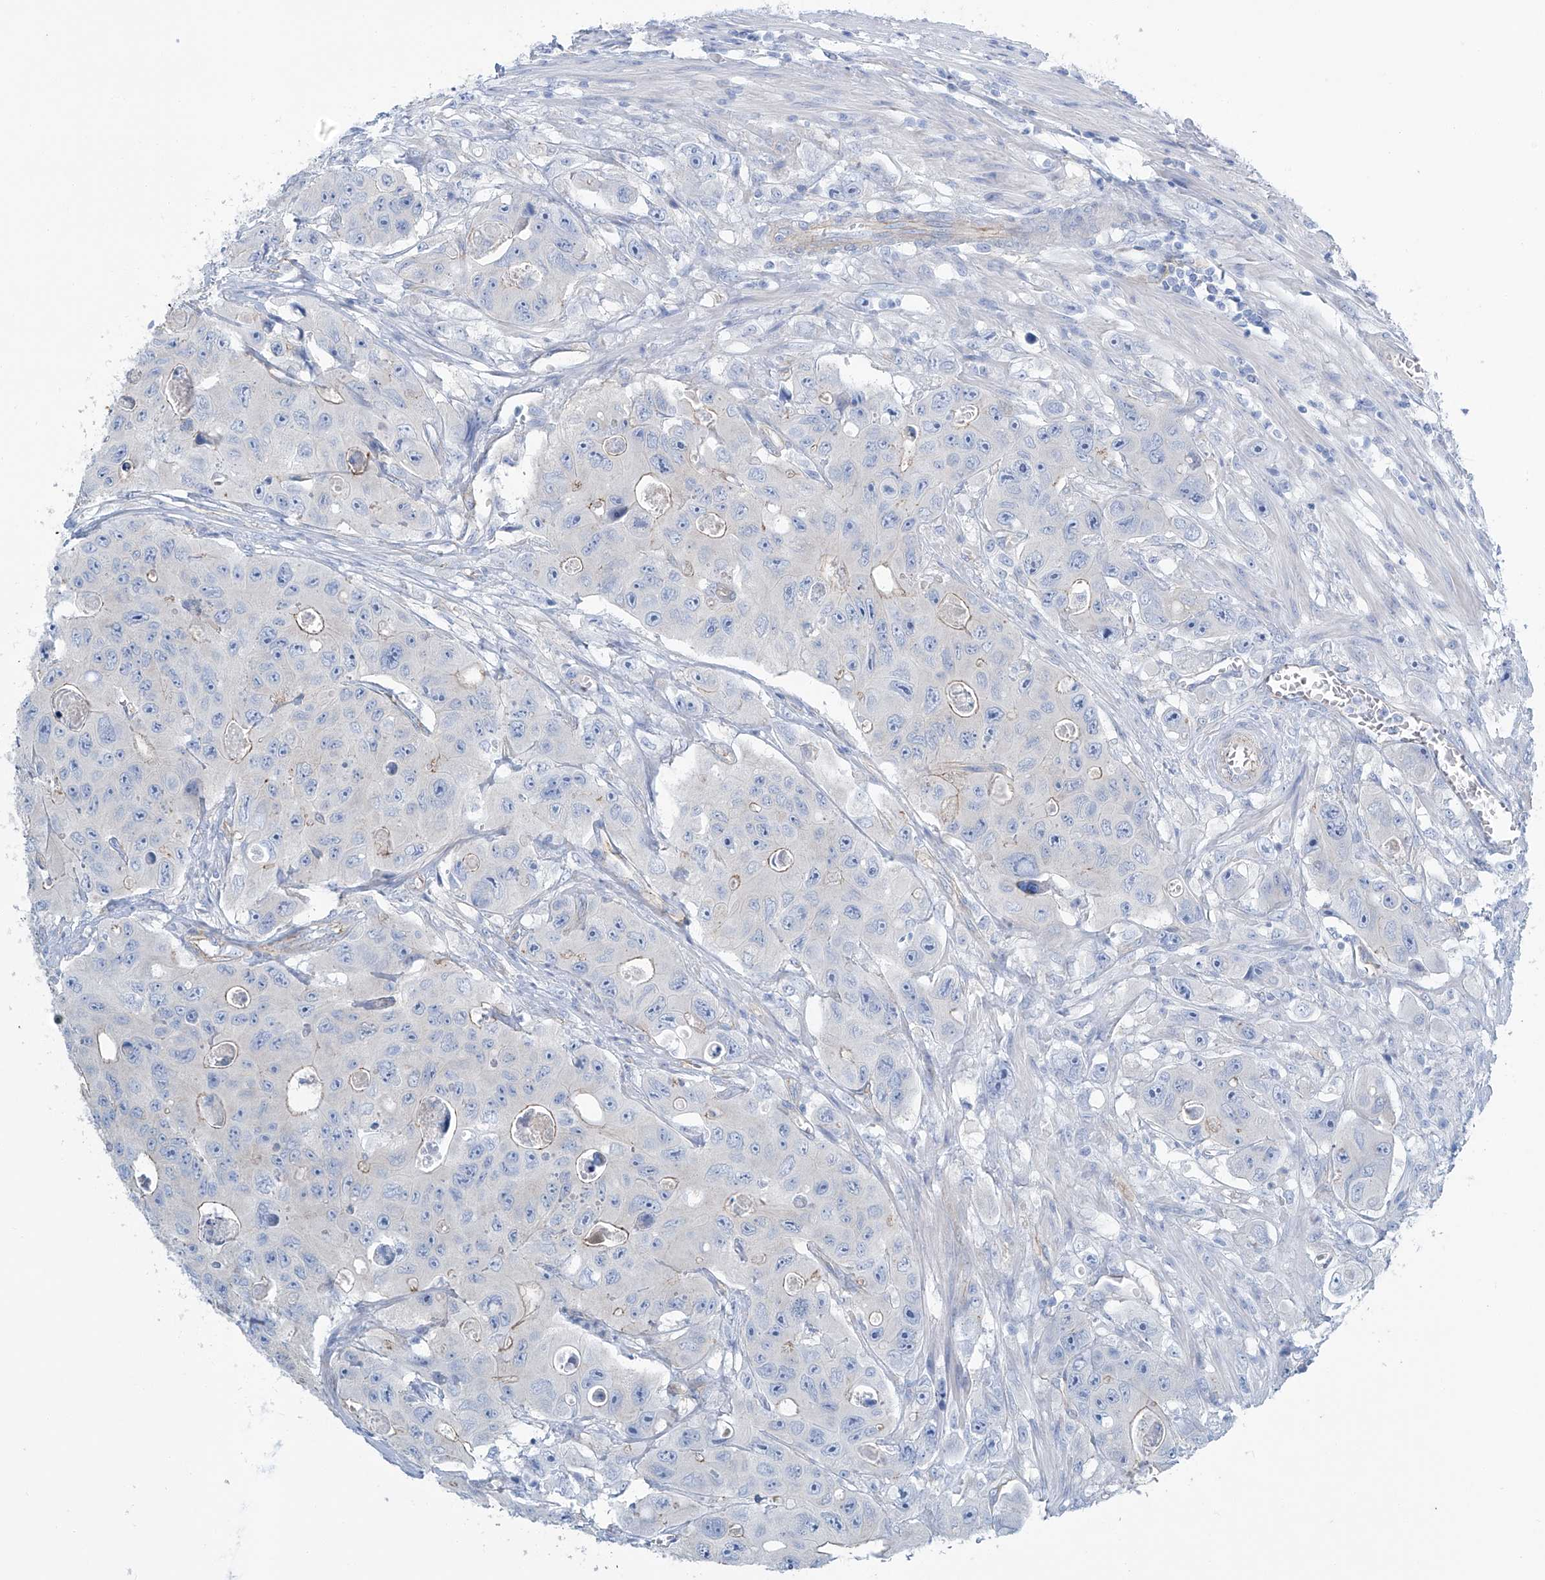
{"staining": {"intensity": "weak", "quantity": "<25%", "location": "cytoplasmic/membranous"}, "tissue": "colorectal cancer", "cell_type": "Tumor cells", "image_type": "cancer", "snomed": [{"axis": "morphology", "description": "Adenocarcinoma, NOS"}, {"axis": "topography", "description": "Colon"}], "caption": "This is a micrograph of immunohistochemistry (IHC) staining of colorectal cancer, which shows no expression in tumor cells.", "gene": "MAGI1", "patient": {"sex": "female", "age": 46}}